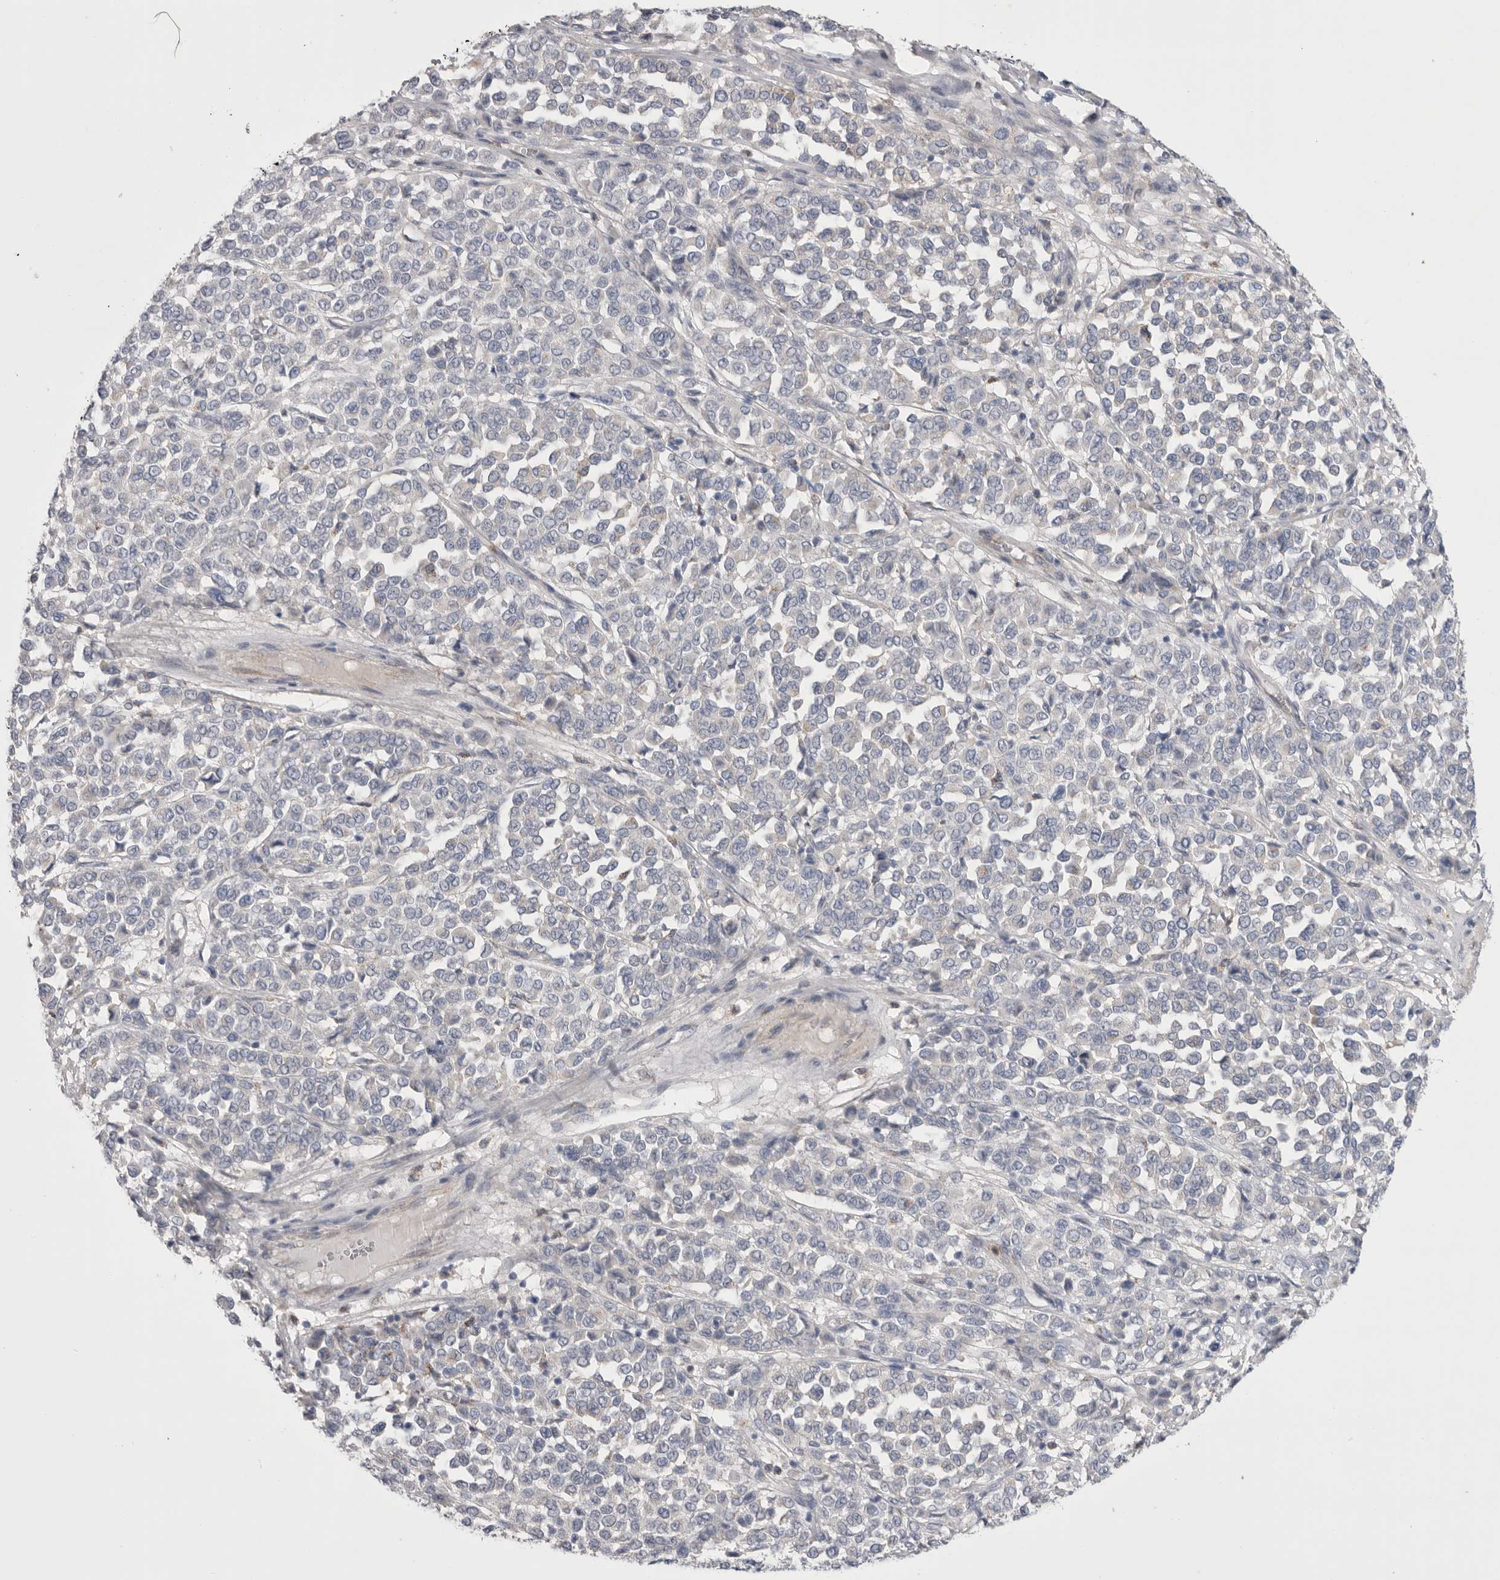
{"staining": {"intensity": "negative", "quantity": "none", "location": "none"}, "tissue": "melanoma", "cell_type": "Tumor cells", "image_type": "cancer", "snomed": [{"axis": "morphology", "description": "Malignant melanoma, Metastatic site"}, {"axis": "topography", "description": "Pancreas"}], "caption": "High power microscopy photomicrograph of an immunohistochemistry (IHC) micrograph of melanoma, revealing no significant staining in tumor cells. Brightfield microscopy of IHC stained with DAB (3,3'-diaminobenzidine) (brown) and hematoxylin (blue), captured at high magnification.", "gene": "CCDC126", "patient": {"sex": "female", "age": 30}}